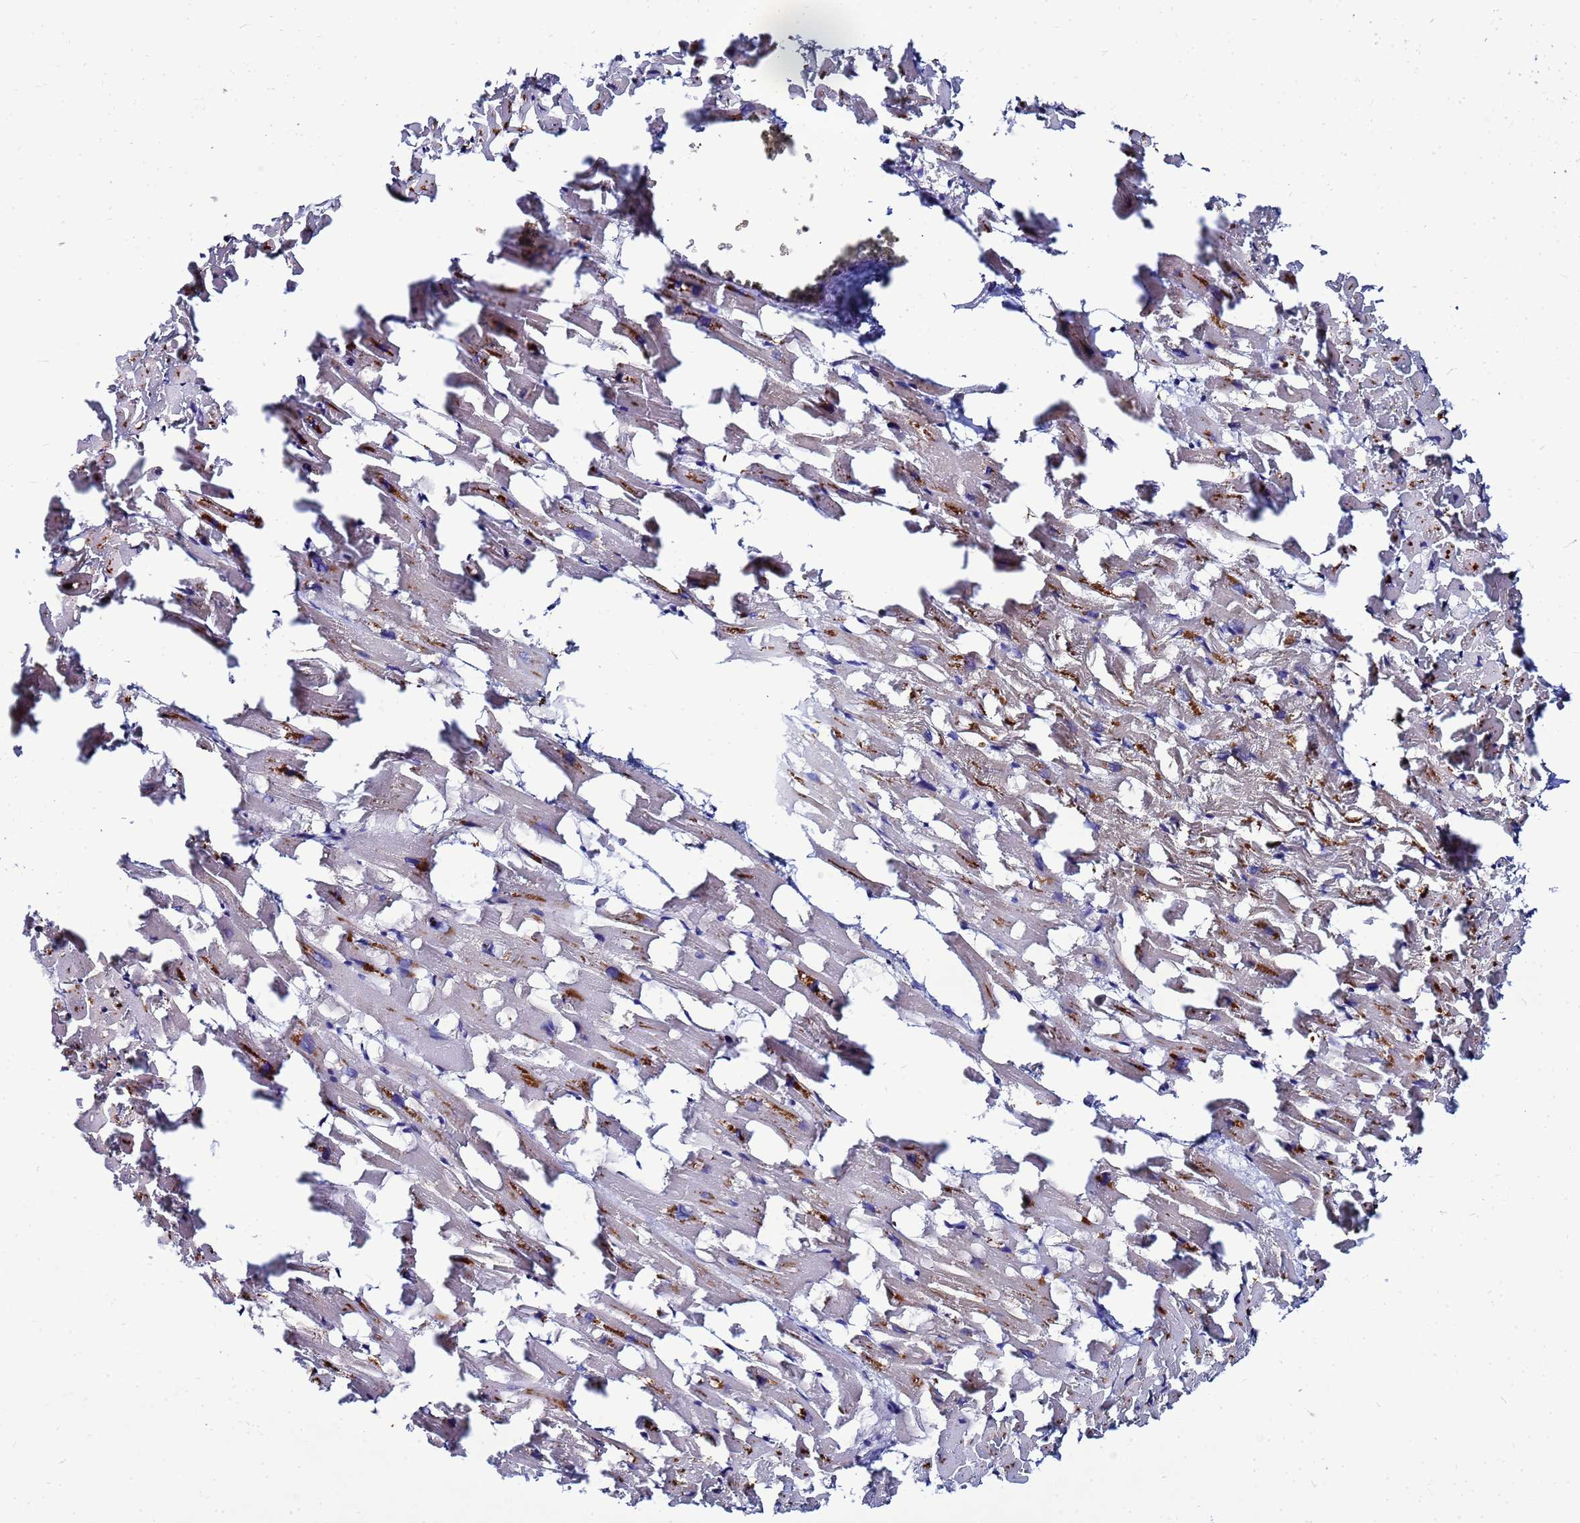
{"staining": {"intensity": "negative", "quantity": "none", "location": "none"}, "tissue": "heart muscle", "cell_type": "Cardiomyocytes", "image_type": "normal", "snomed": [{"axis": "morphology", "description": "Normal tissue, NOS"}, {"axis": "topography", "description": "Heart"}], "caption": "IHC image of benign heart muscle: heart muscle stained with DAB shows no significant protein expression in cardiomyocytes. (DAB IHC visualized using brightfield microscopy, high magnification).", "gene": "FAHD2A", "patient": {"sex": "female", "age": 64}}